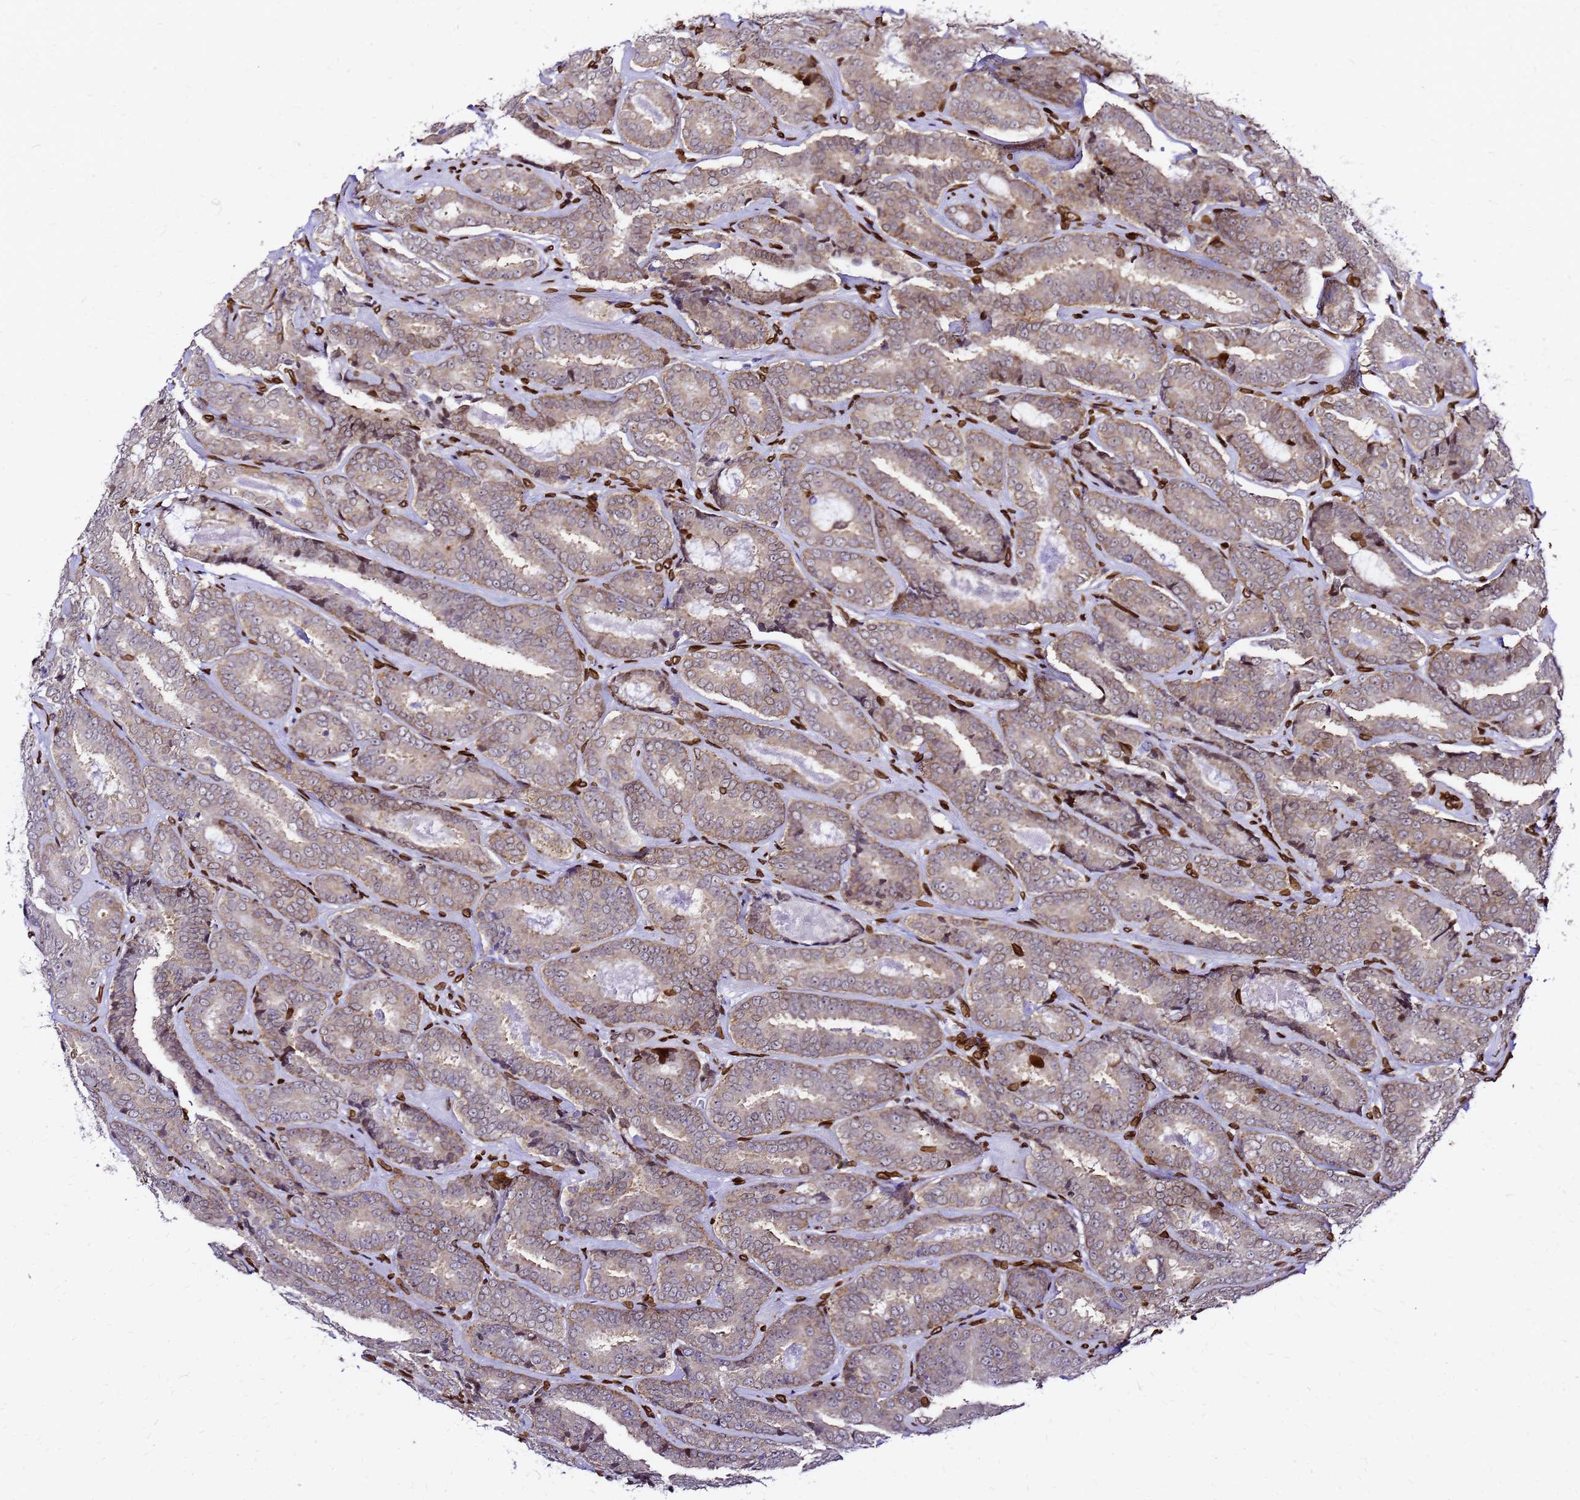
{"staining": {"intensity": "weak", "quantity": "25%-75%", "location": "cytoplasmic/membranous"}, "tissue": "prostate cancer", "cell_type": "Tumor cells", "image_type": "cancer", "snomed": [{"axis": "morphology", "description": "Adenocarcinoma, High grade"}, {"axis": "topography", "description": "Prostate"}], "caption": "A histopathology image of prostate cancer stained for a protein shows weak cytoplasmic/membranous brown staining in tumor cells.", "gene": "C6orf141", "patient": {"sex": "male", "age": 72}}